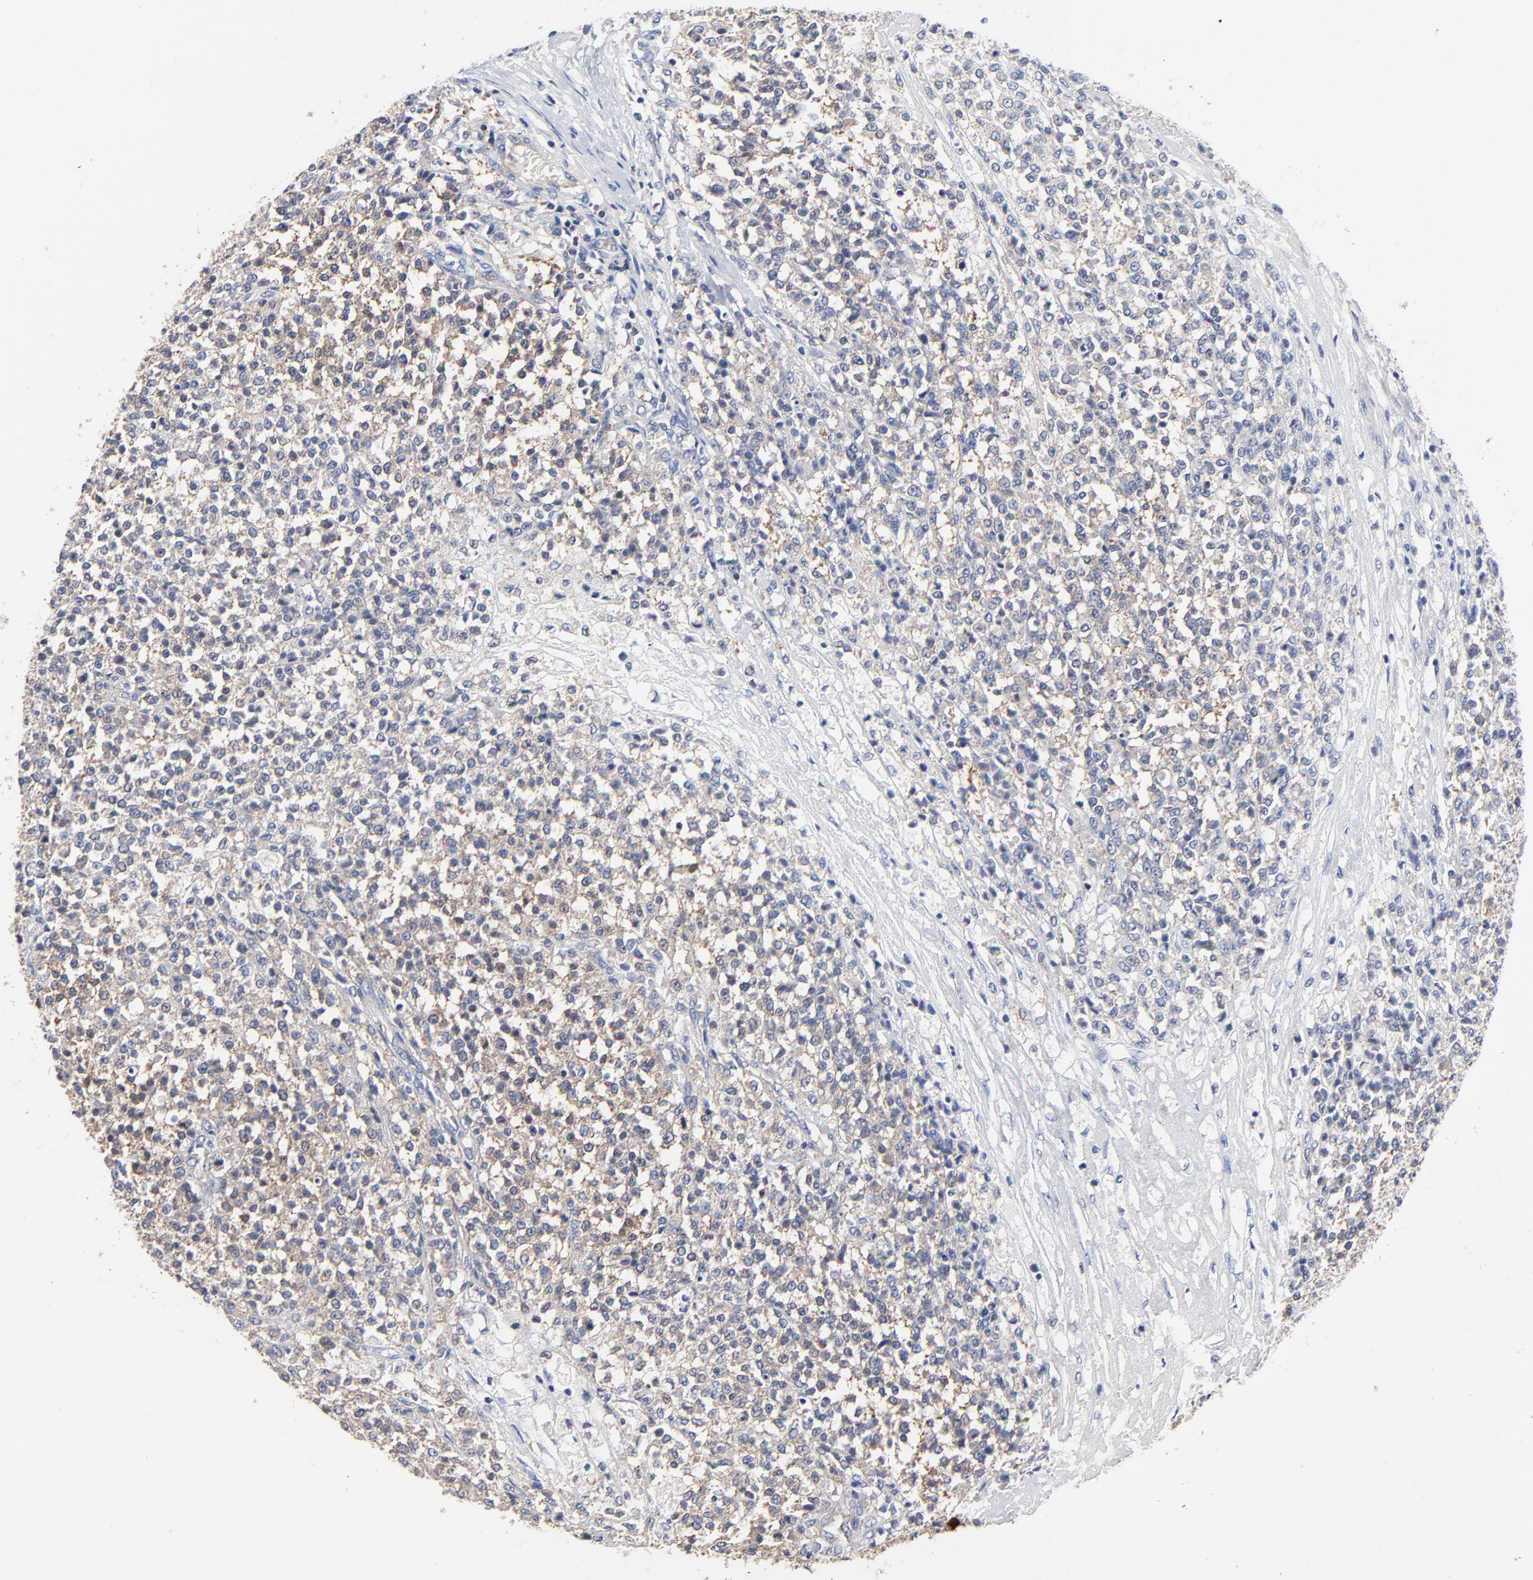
{"staining": {"intensity": "weak", "quantity": "25%-75%", "location": "cytoplasmic/membranous"}, "tissue": "testis cancer", "cell_type": "Tumor cells", "image_type": "cancer", "snomed": [{"axis": "morphology", "description": "Seminoma, NOS"}, {"axis": "topography", "description": "Testis"}], "caption": "The immunohistochemical stain labels weak cytoplasmic/membranous positivity in tumor cells of testis seminoma tissue.", "gene": "CD2AP", "patient": {"sex": "male", "age": 59}}